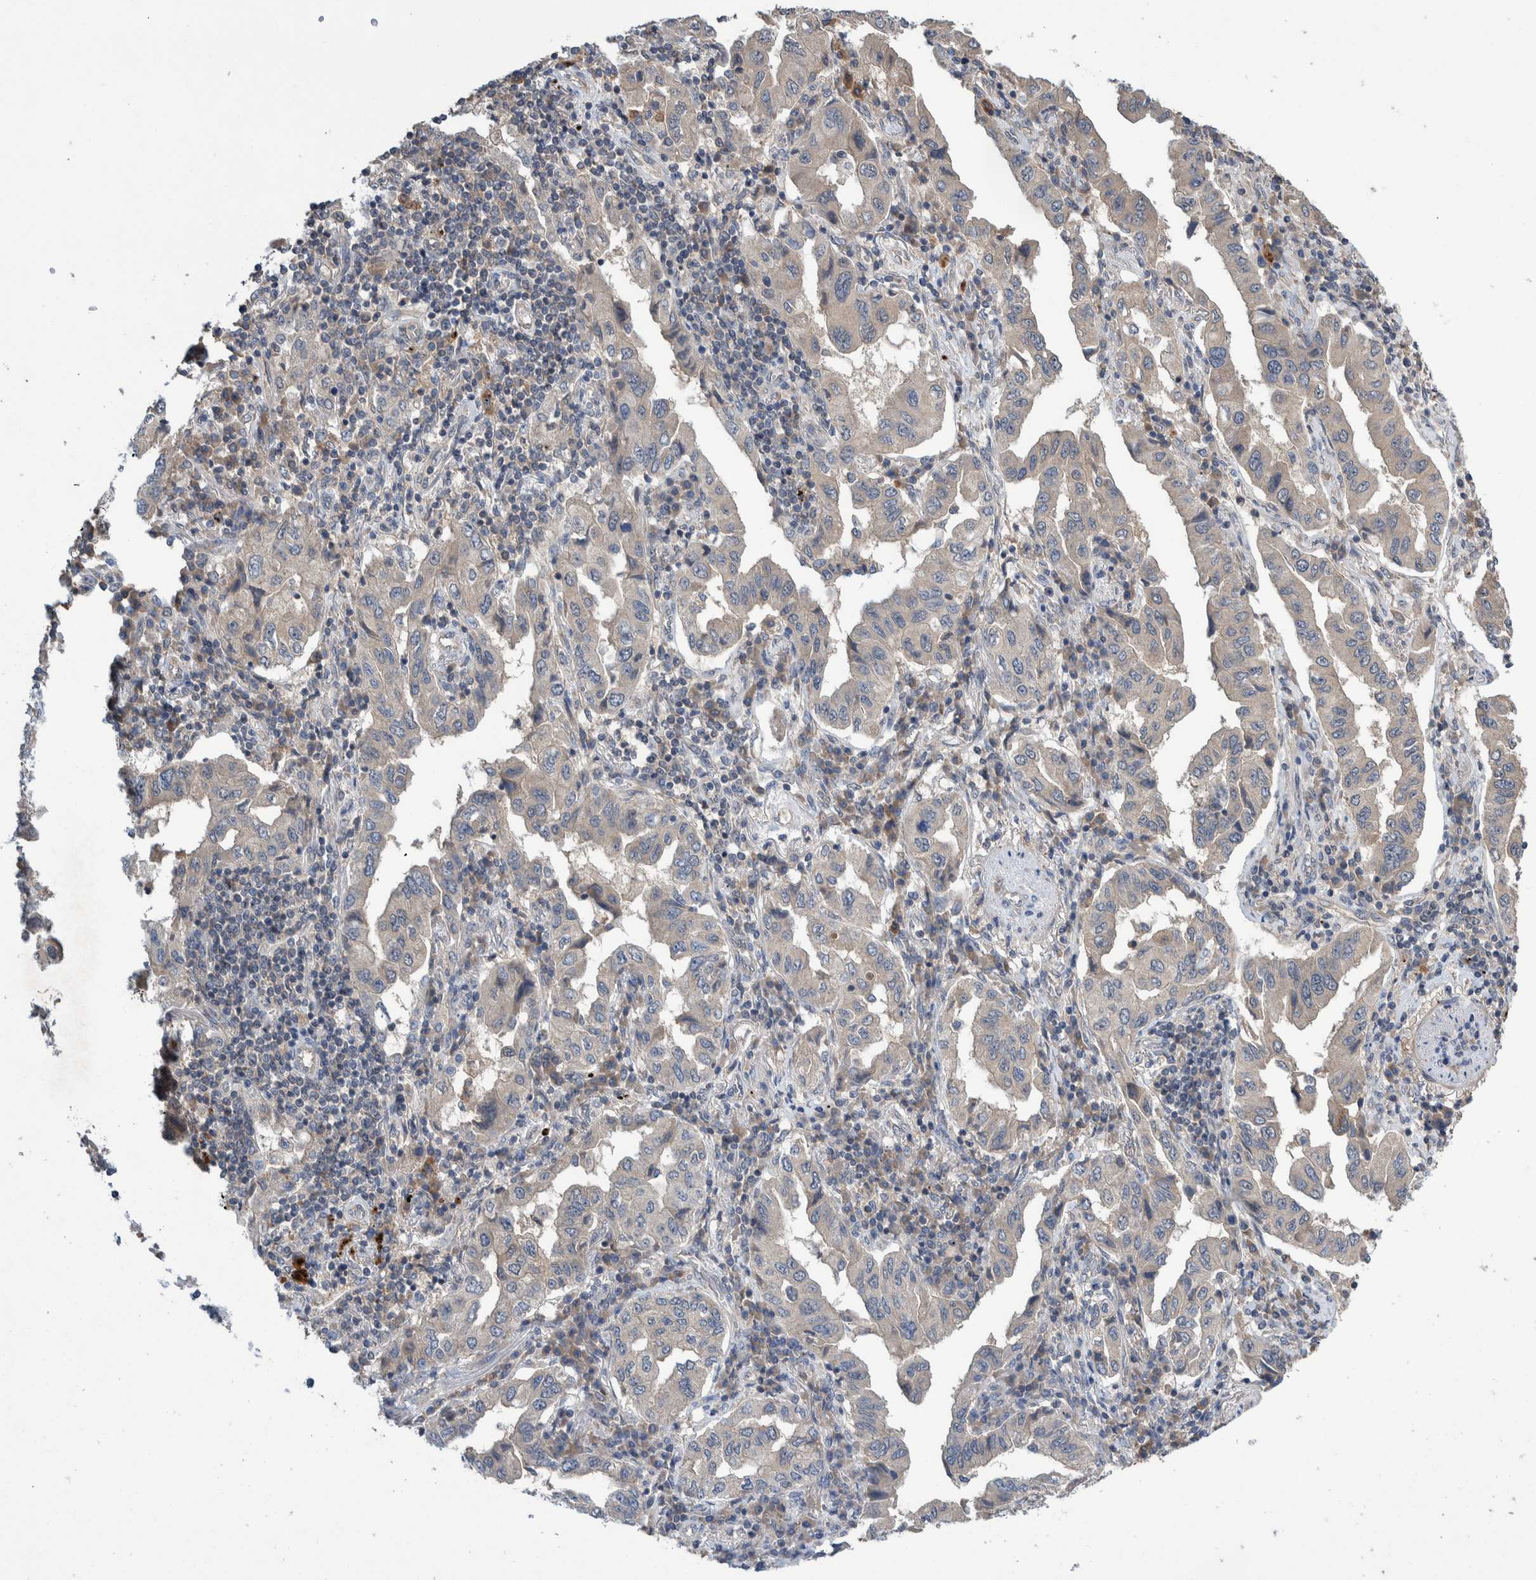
{"staining": {"intensity": "negative", "quantity": "none", "location": "none"}, "tissue": "lung cancer", "cell_type": "Tumor cells", "image_type": "cancer", "snomed": [{"axis": "morphology", "description": "Adenocarcinoma, NOS"}, {"axis": "topography", "description": "Lung"}], "caption": "An image of lung cancer stained for a protein shows no brown staining in tumor cells. (Stains: DAB (3,3'-diaminobenzidine) IHC with hematoxylin counter stain, Microscopy: brightfield microscopy at high magnification).", "gene": "PLPBP", "patient": {"sex": "female", "age": 65}}